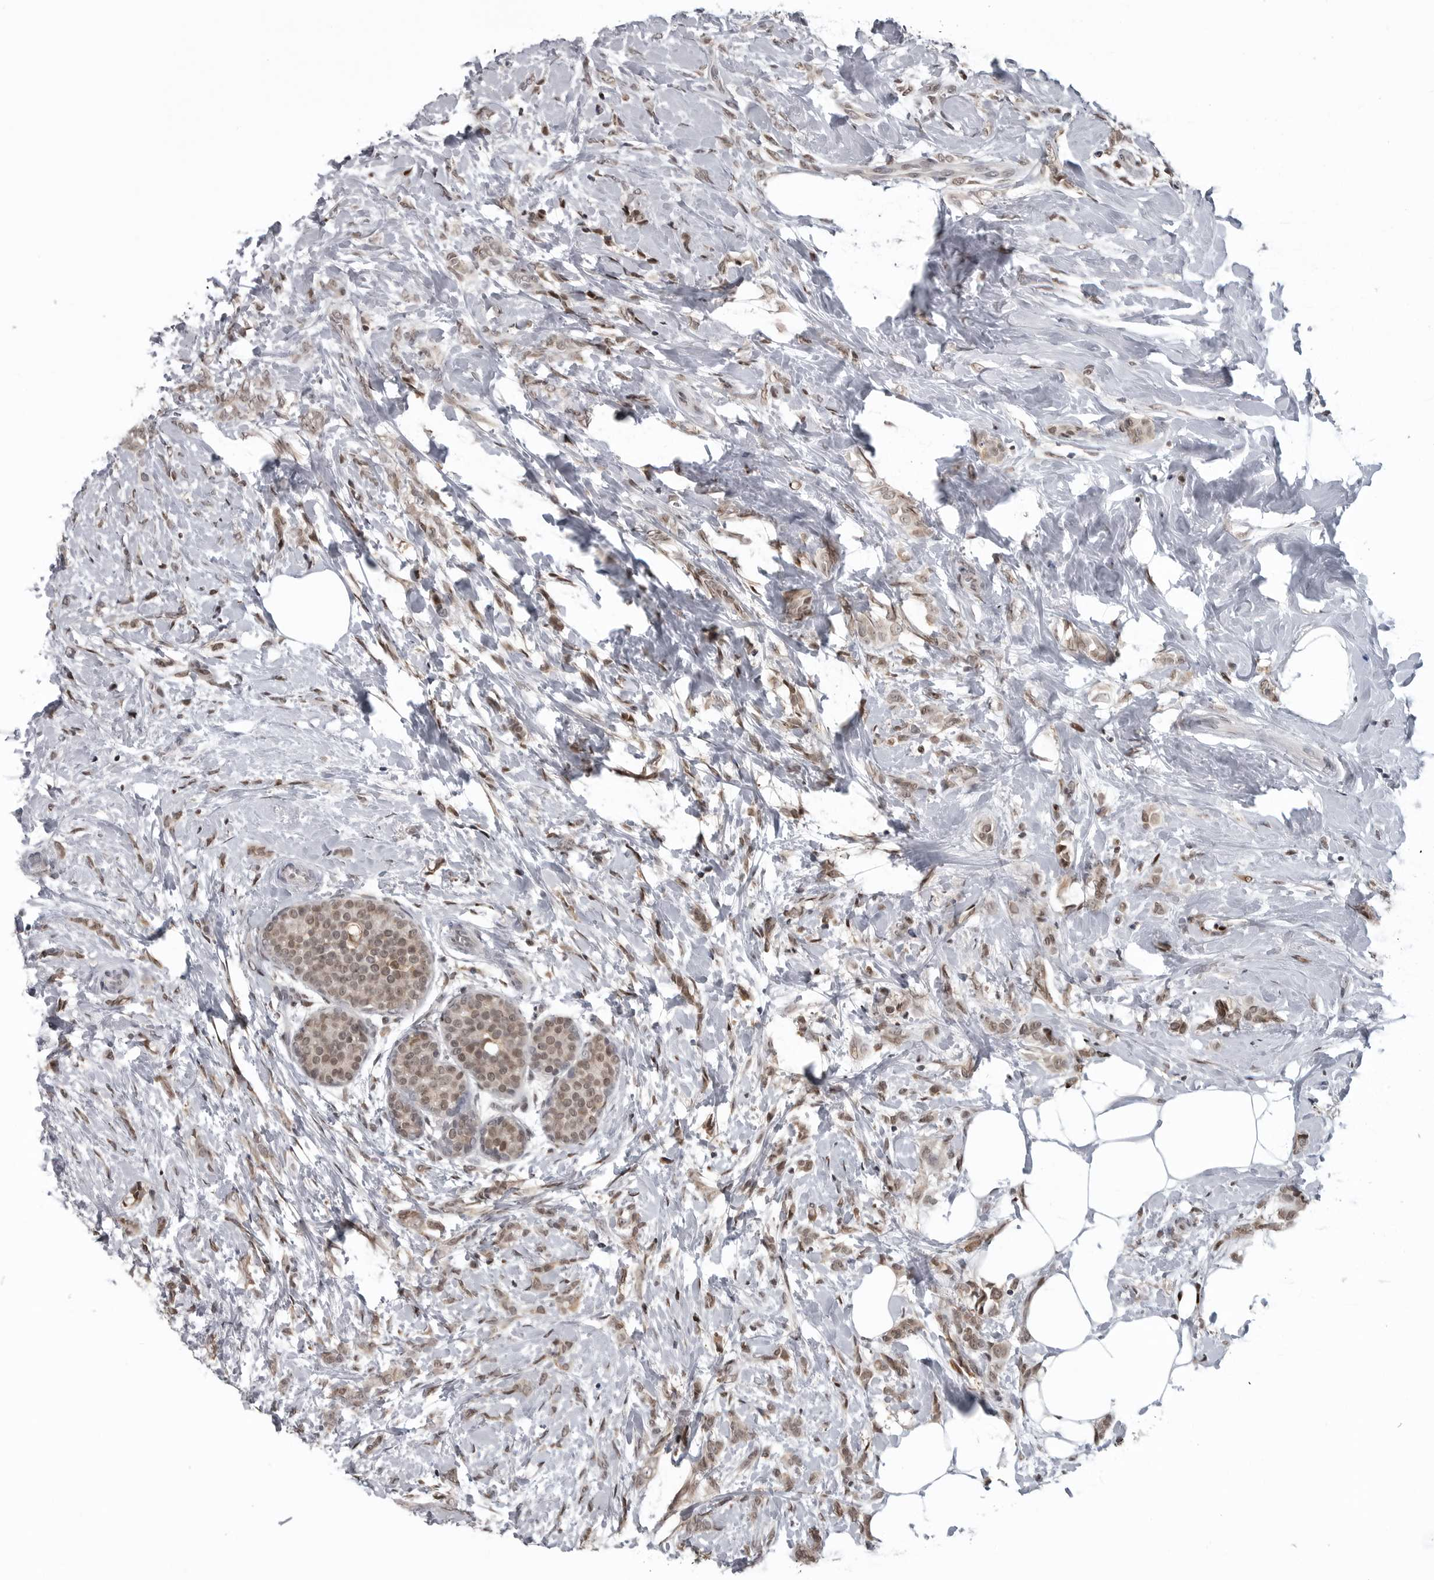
{"staining": {"intensity": "weak", "quantity": ">75%", "location": "nuclear"}, "tissue": "breast cancer", "cell_type": "Tumor cells", "image_type": "cancer", "snomed": [{"axis": "morphology", "description": "Lobular carcinoma, in situ"}, {"axis": "morphology", "description": "Lobular carcinoma"}, {"axis": "topography", "description": "Breast"}], "caption": "Protein staining of breast cancer (lobular carcinoma) tissue exhibits weak nuclear positivity in approximately >75% of tumor cells.", "gene": "C8orf58", "patient": {"sex": "female", "age": 41}}